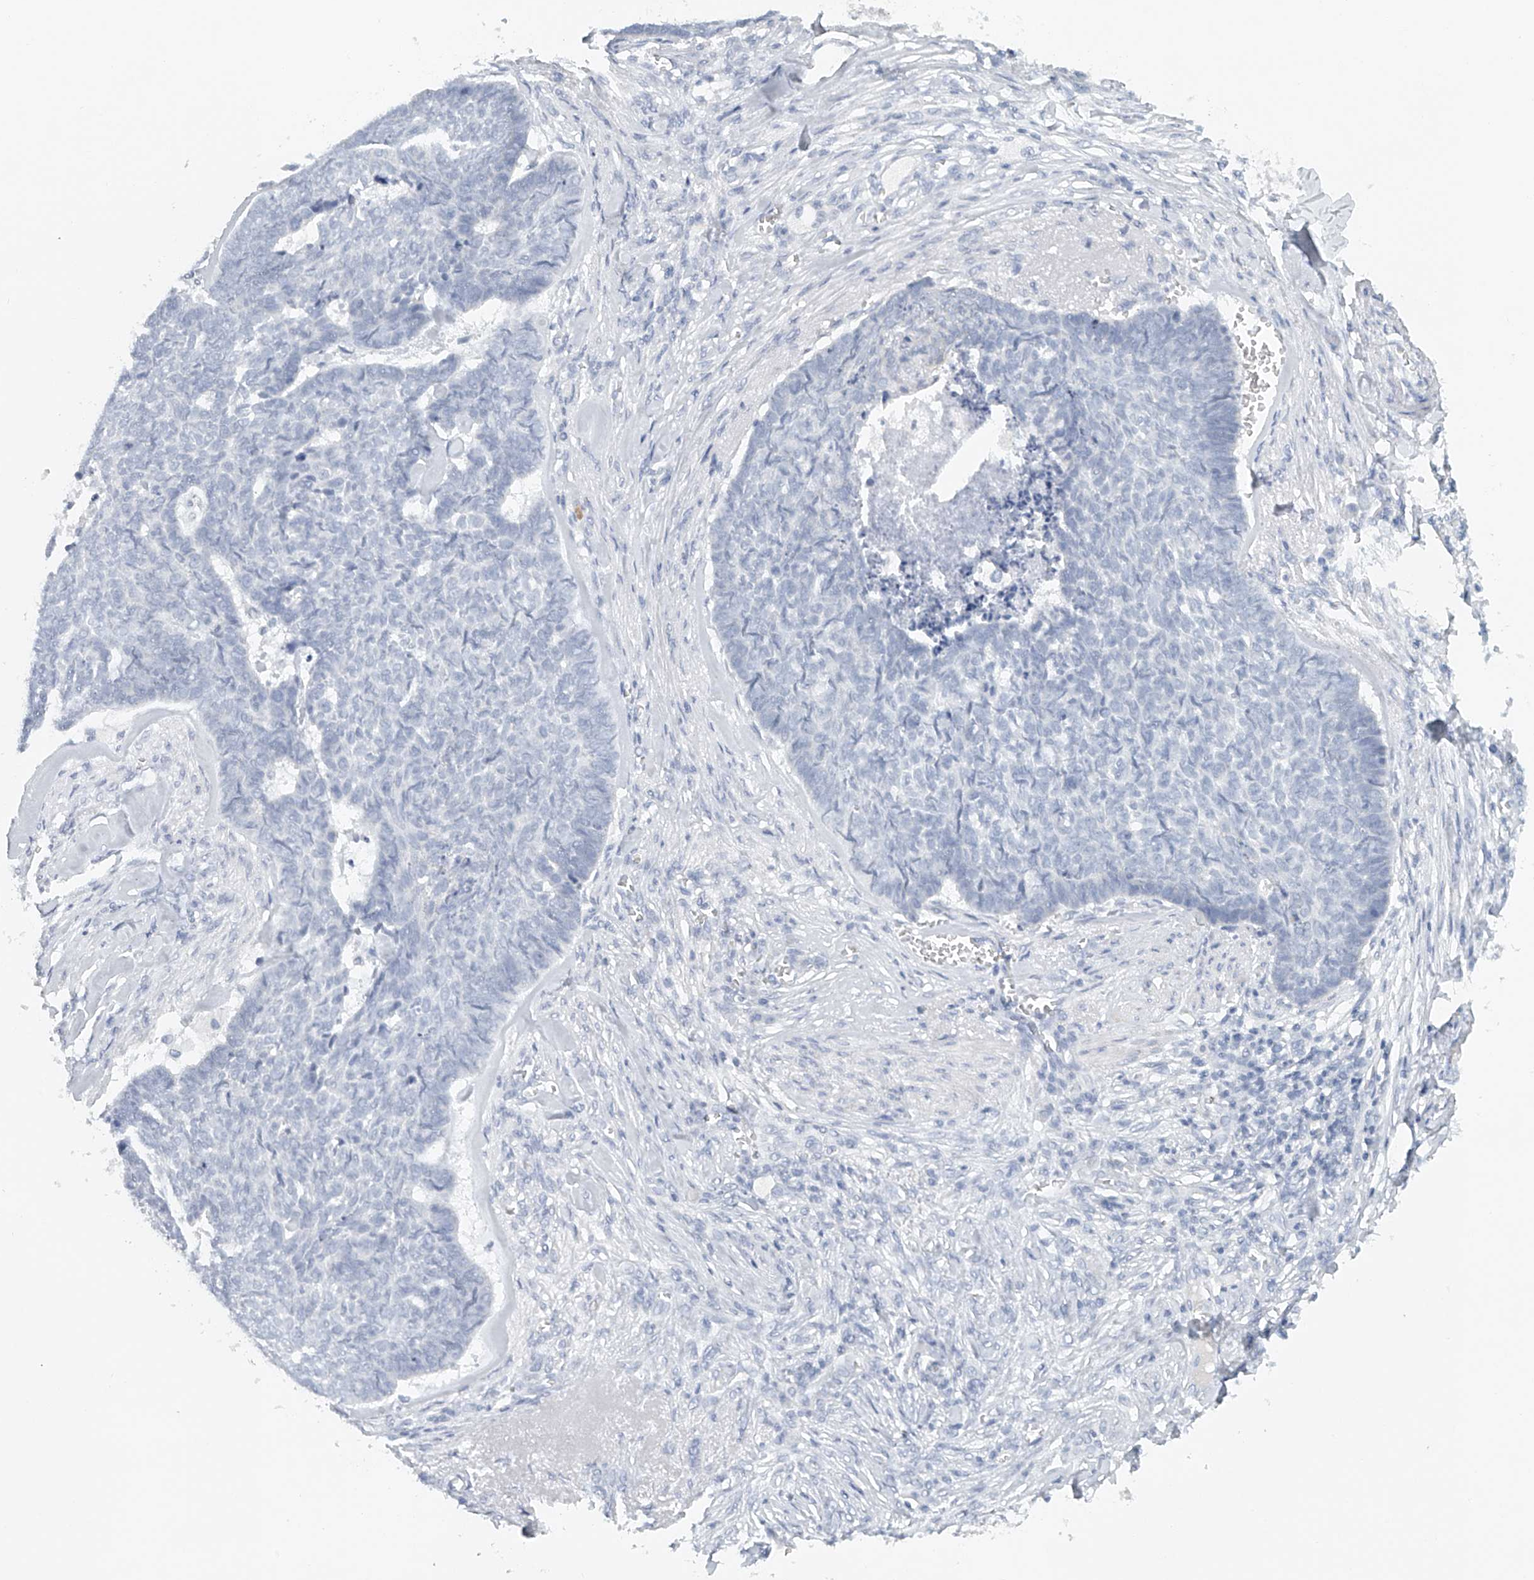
{"staining": {"intensity": "negative", "quantity": "none", "location": "none"}, "tissue": "skin cancer", "cell_type": "Tumor cells", "image_type": "cancer", "snomed": [{"axis": "morphology", "description": "Basal cell carcinoma"}, {"axis": "topography", "description": "Skin"}], "caption": "Immunohistochemistry (IHC) of human skin basal cell carcinoma shows no staining in tumor cells.", "gene": "FAT2", "patient": {"sex": "male", "age": 84}}